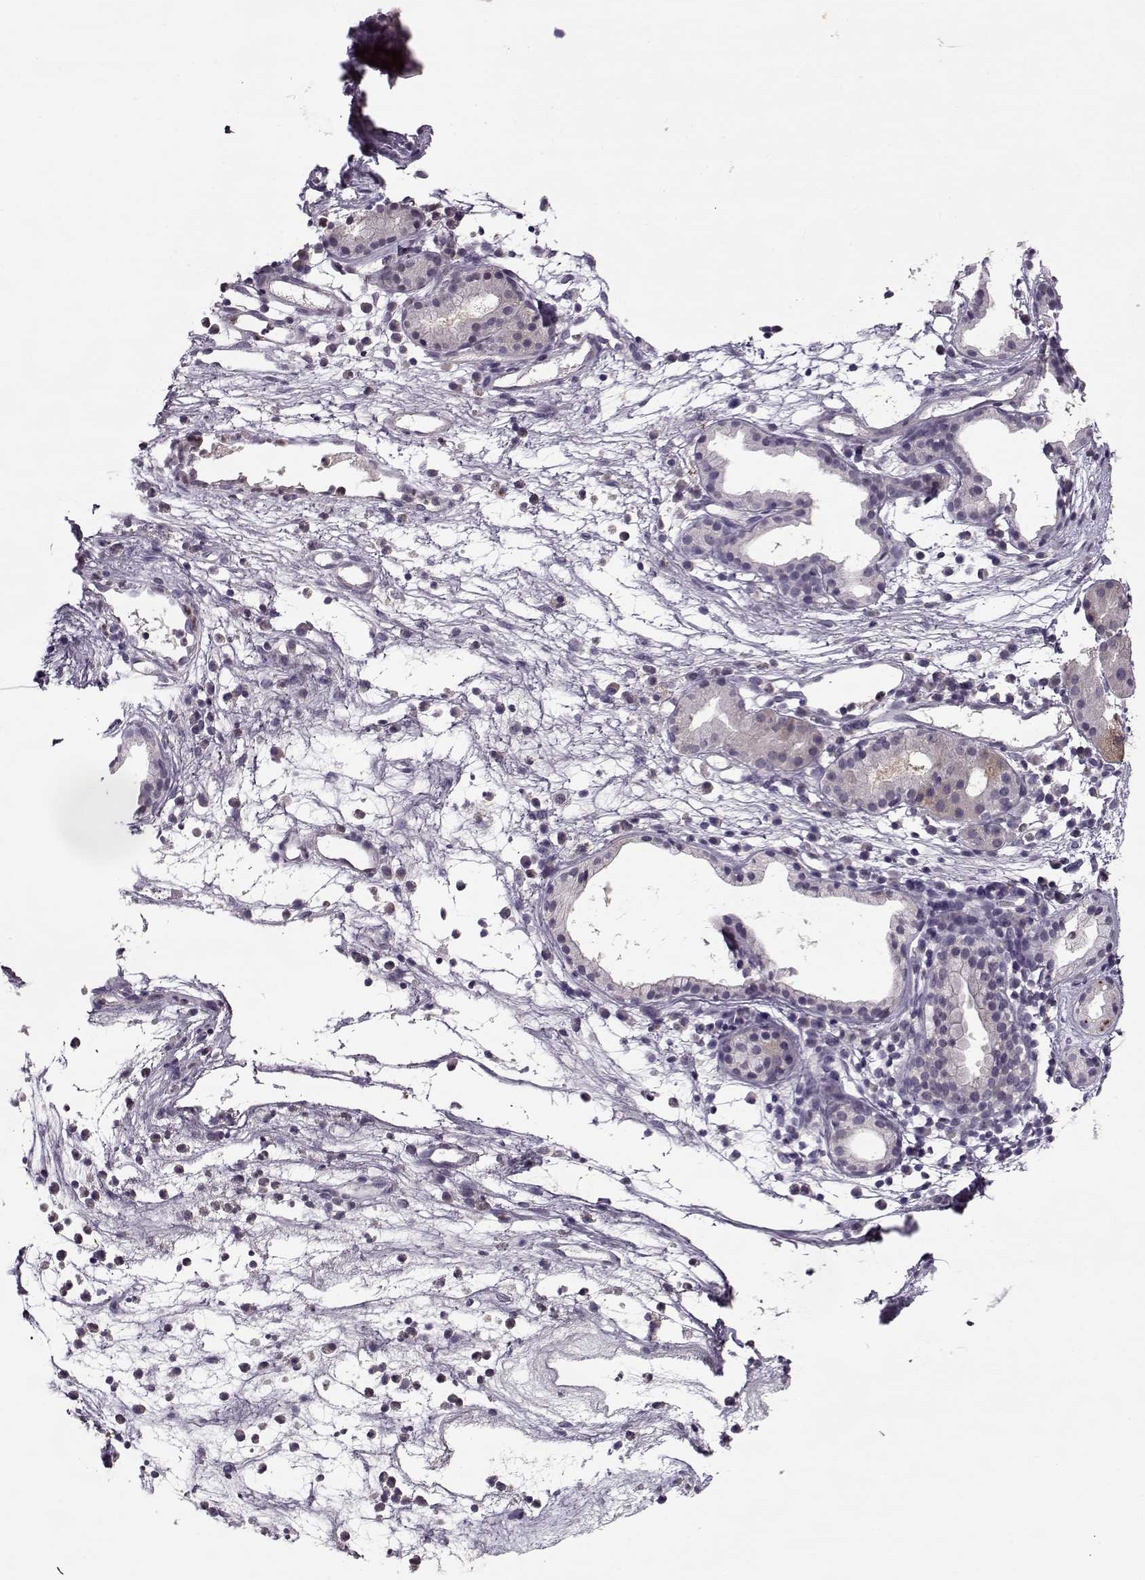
{"staining": {"intensity": "negative", "quantity": "none", "location": "none"}, "tissue": "nasopharynx", "cell_type": "Respiratory epithelial cells", "image_type": "normal", "snomed": [{"axis": "morphology", "description": "Normal tissue, NOS"}, {"axis": "topography", "description": "Nasopharynx"}], "caption": "Immunohistochemical staining of benign nasopharynx reveals no significant positivity in respiratory epithelial cells.", "gene": "ACOT11", "patient": {"sex": "male", "age": 77}}